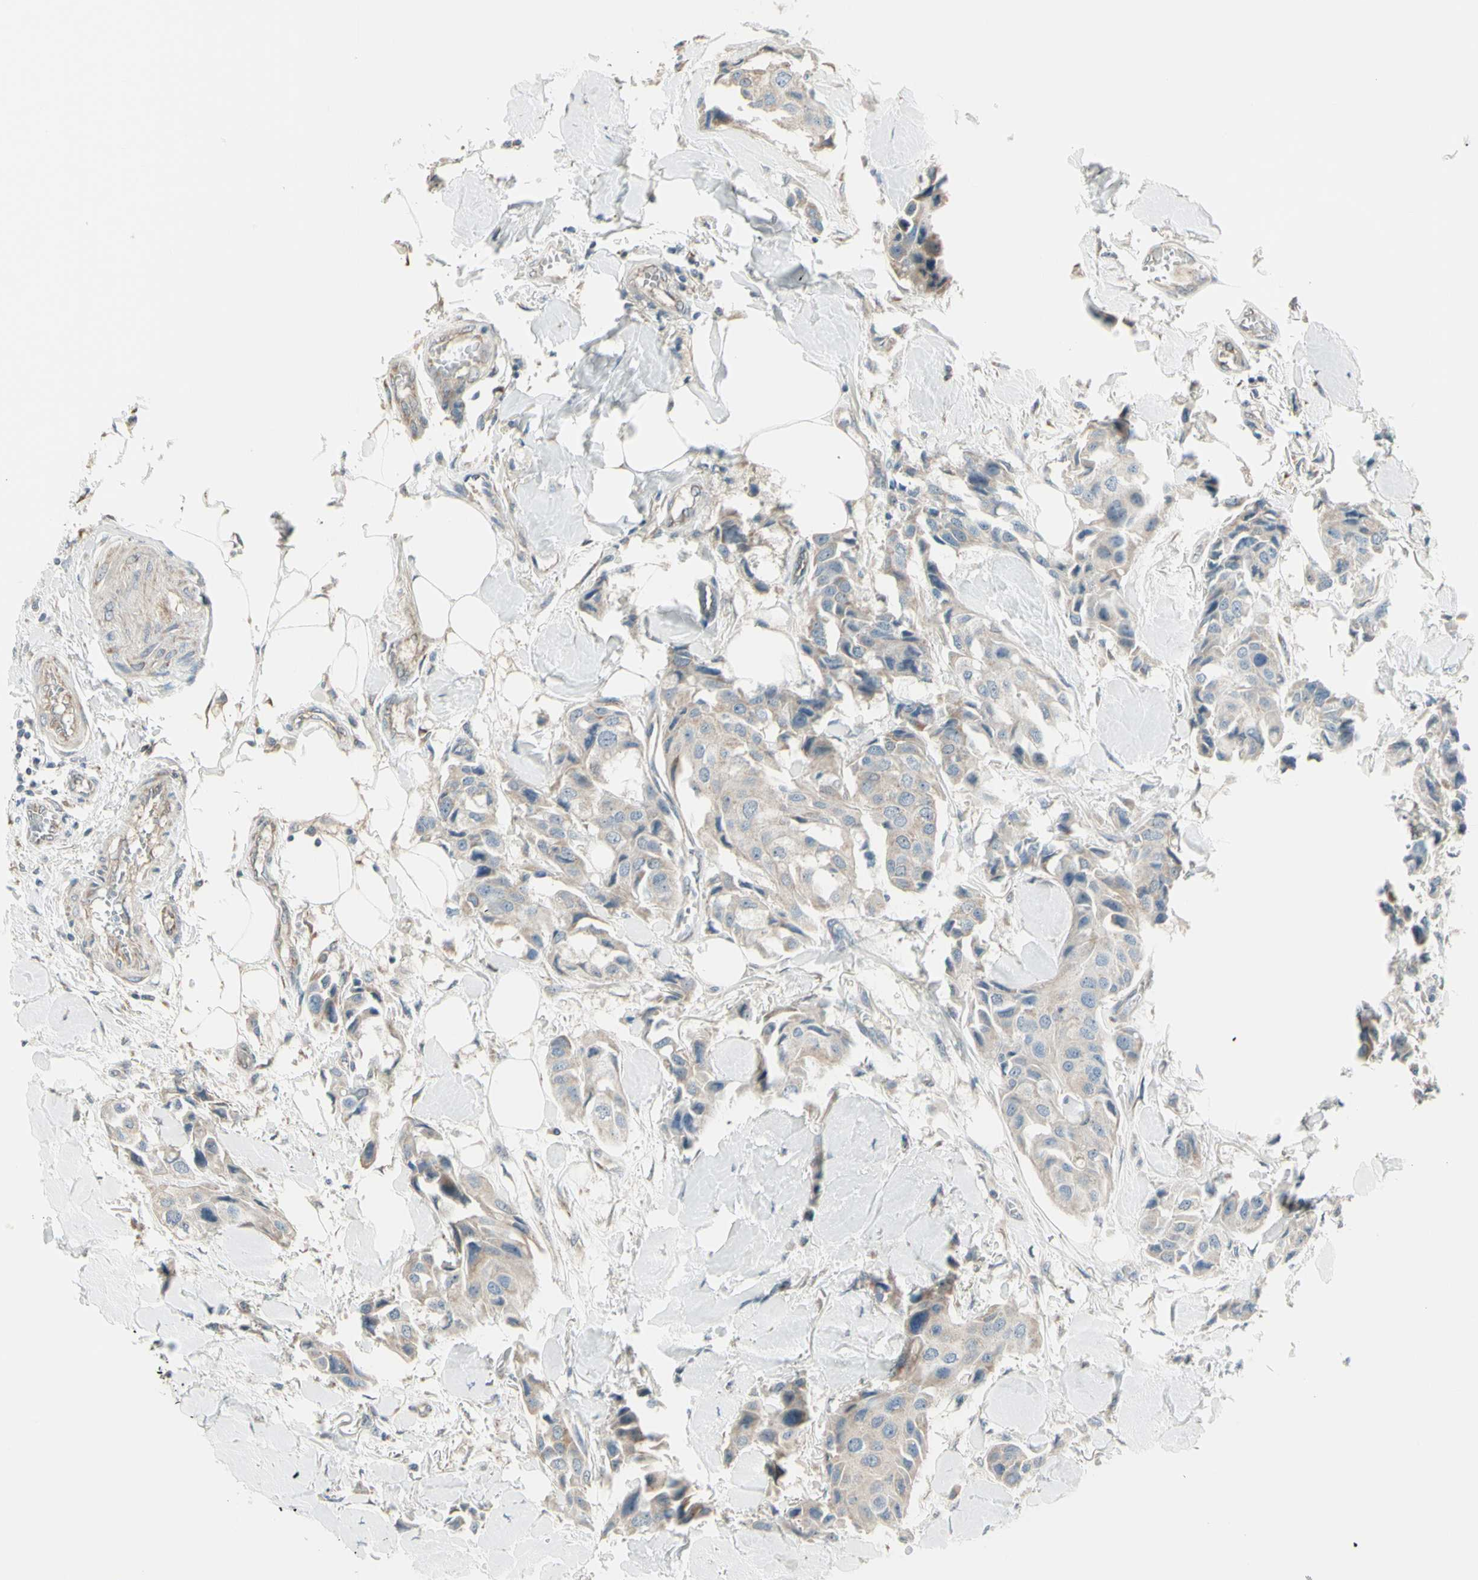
{"staining": {"intensity": "weak", "quantity": ">75%", "location": "cytoplasmic/membranous"}, "tissue": "breast cancer", "cell_type": "Tumor cells", "image_type": "cancer", "snomed": [{"axis": "morphology", "description": "Duct carcinoma"}, {"axis": "topography", "description": "Breast"}], "caption": "A histopathology image showing weak cytoplasmic/membranous expression in approximately >75% of tumor cells in breast cancer, as visualized by brown immunohistochemical staining.", "gene": "NAXD", "patient": {"sex": "female", "age": 80}}